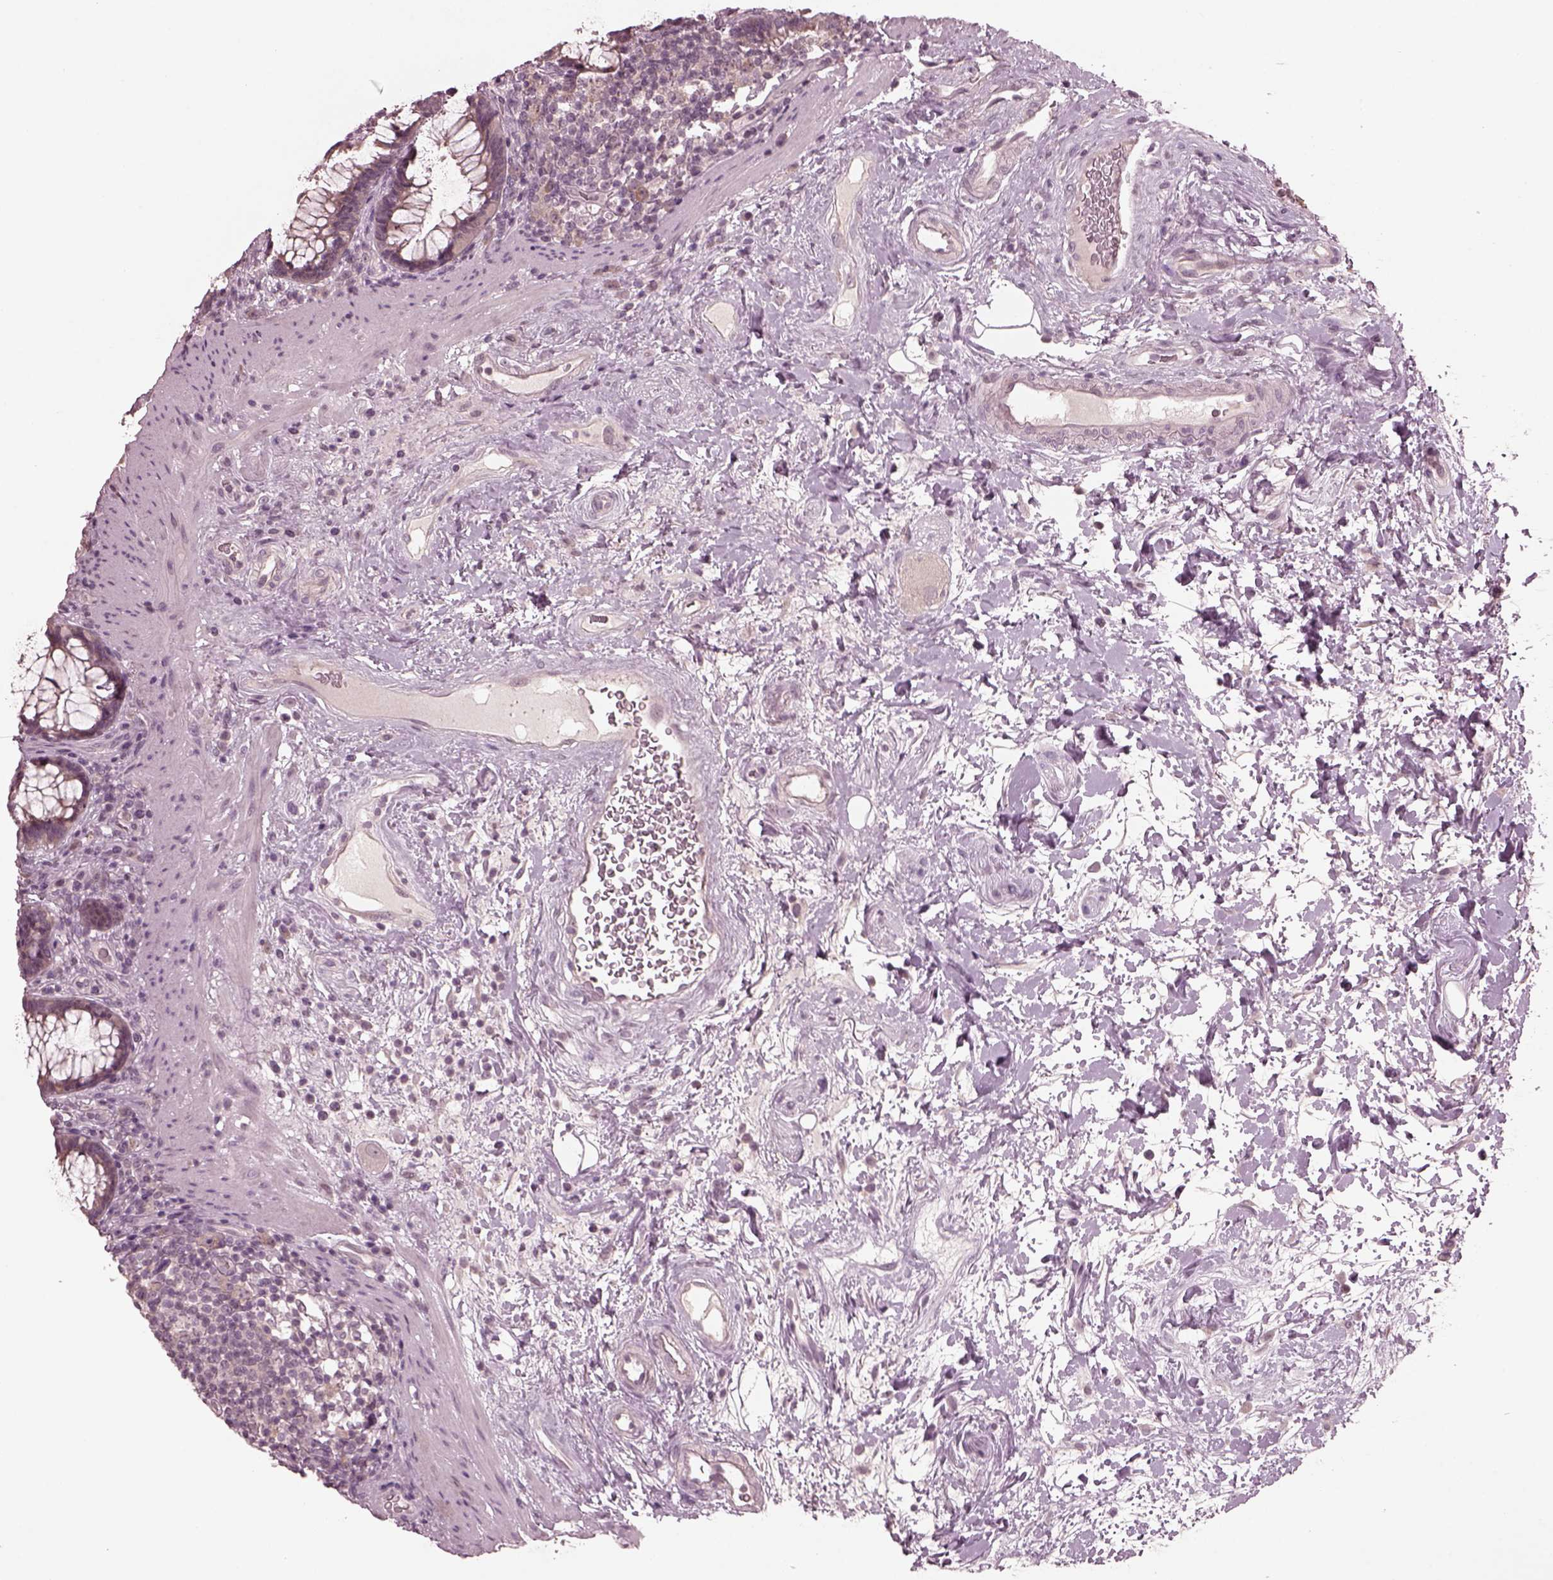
{"staining": {"intensity": "negative", "quantity": "none", "location": "none"}, "tissue": "rectum", "cell_type": "Glandular cells", "image_type": "normal", "snomed": [{"axis": "morphology", "description": "Normal tissue, NOS"}, {"axis": "topography", "description": "Rectum"}], "caption": "Glandular cells show no significant positivity in normal rectum.", "gene": "RGS7", "patient": {"sex": "male", "age": 72}}